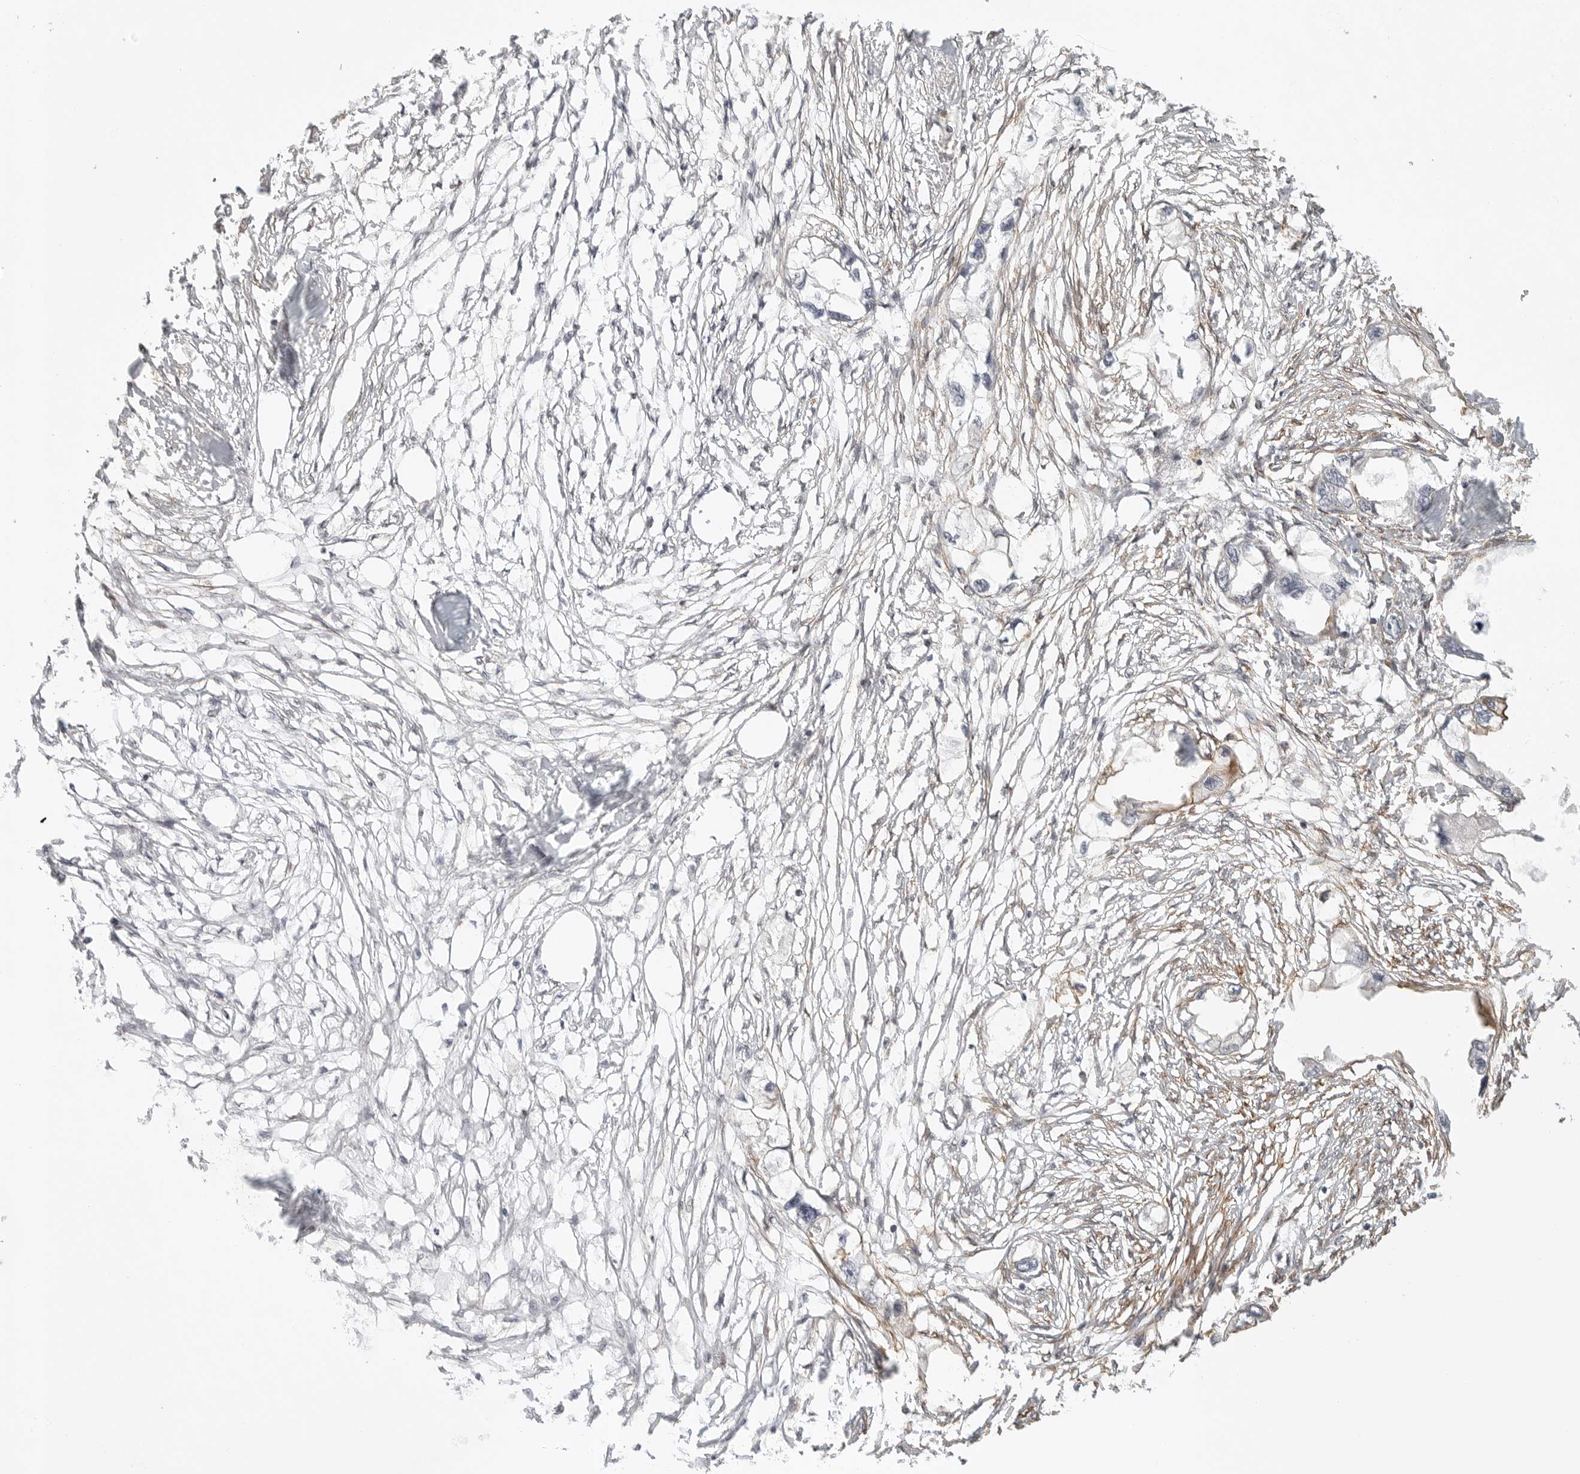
{"staining": {"intensity": "negative", "quantity": "none", "location": "none"}, "tissue": "endometrial cancer", "cell_type": "Tumor cells", "image_type": "cancer", "snomed": [{"axis": "morphology", "description": "Adenocarcinoma, NOS"}, {"axis": "morphology", "description": "Adenocarcinoma, metastatic, NOS"}, {"axis": "topography", "description": "Adipose tissue"}, {"axis": "topography", "description": "Endometrium"}], "caption": "Immunohistochemical staining of endometrial cancer (metastatic adenocarcinoma) exhibits no significant positivity in tumor cells.", "gene": "ATOH7", "patient": {"sex": "female", "age": 67}}